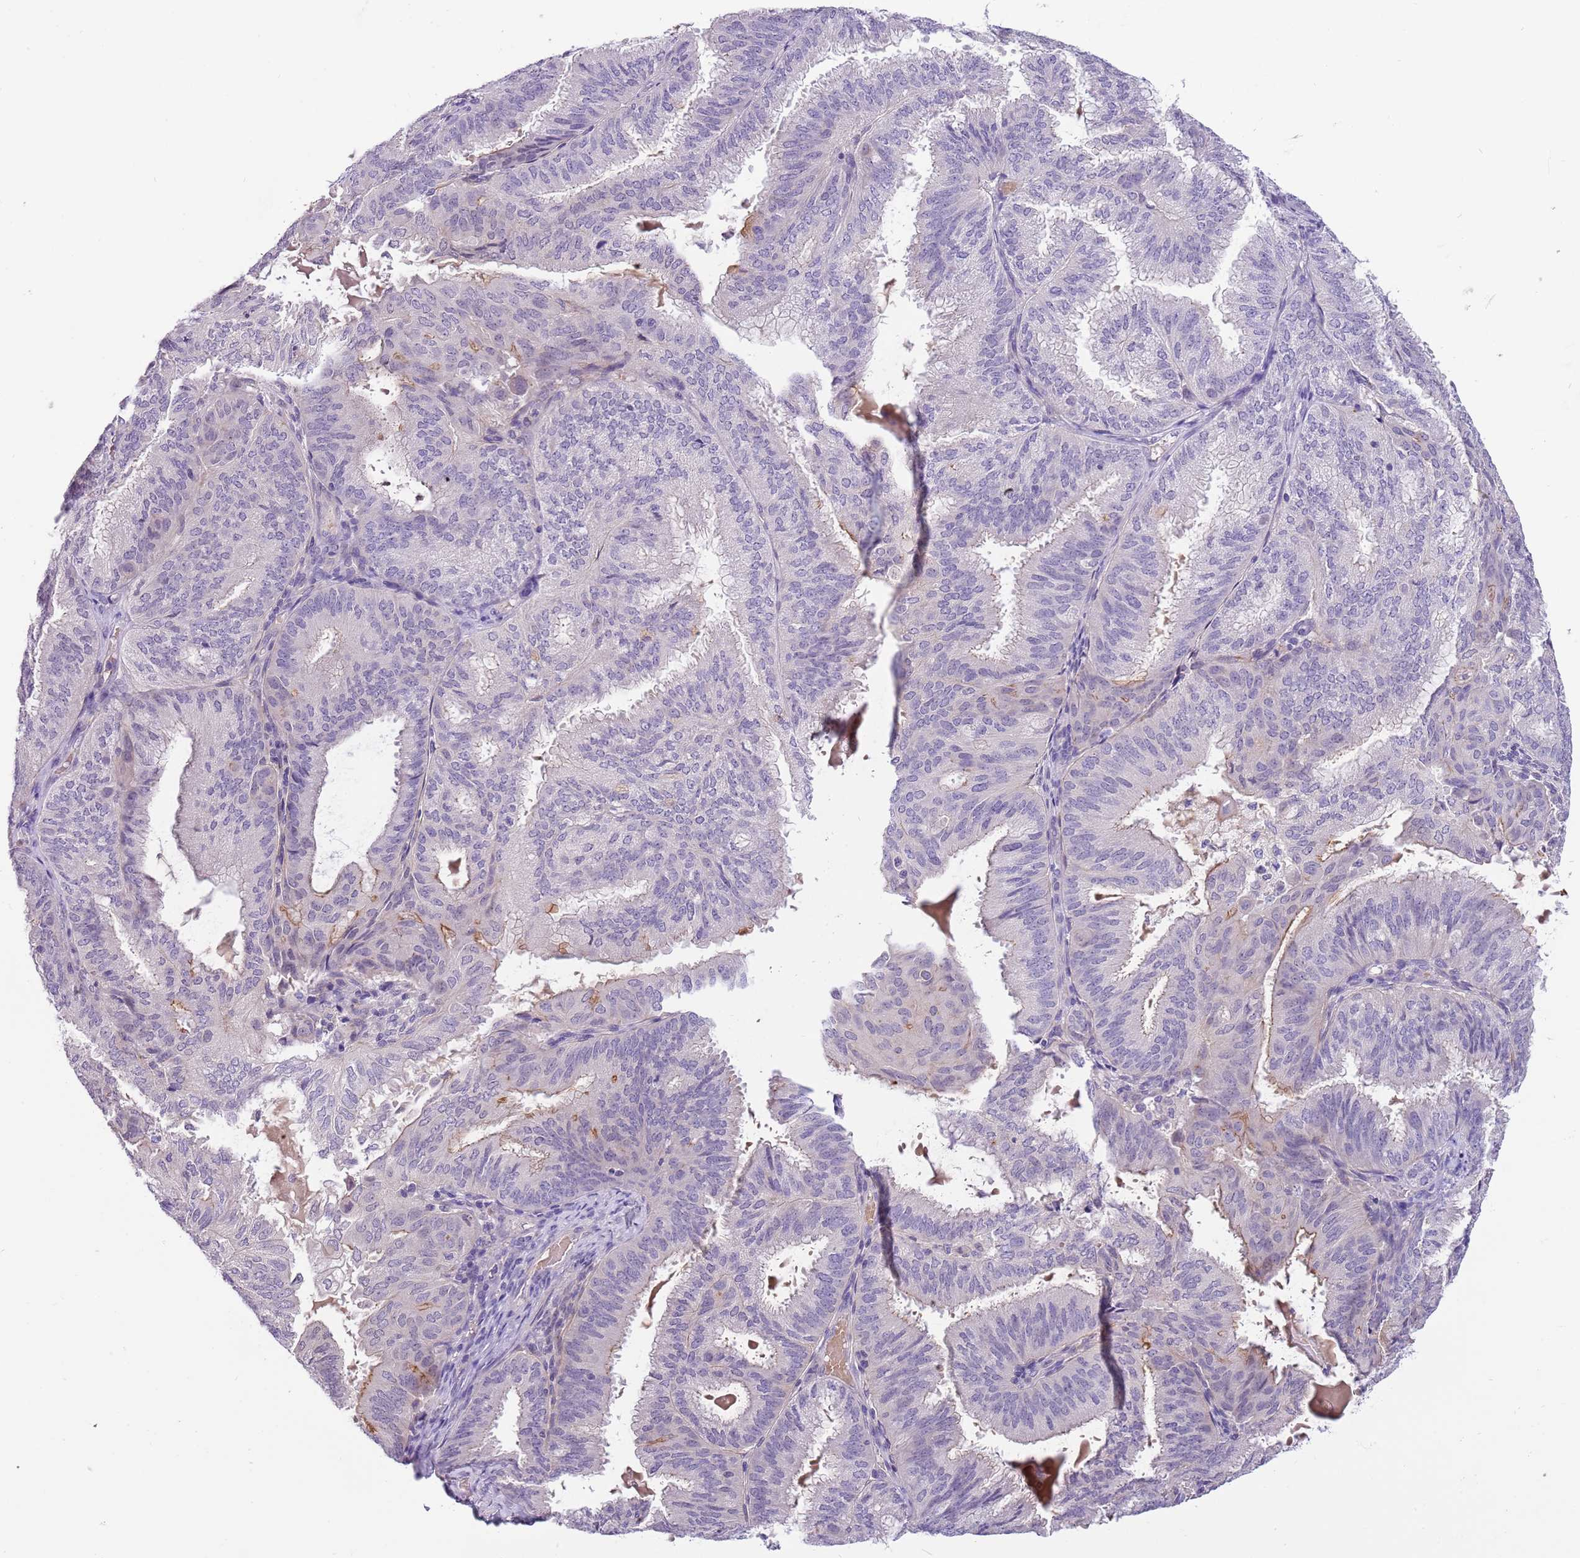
{"staining": {"intensity": "moderate", "quantity": "<25%", "location": "cytoplasmic/membranous"}, "tissue": "endometrial cancer", "cell_type": "Tumor cells", "image_type": "cancer", "snomed": [{"axis": "morphology", "description": "Adenocarcinoma, NOS"}, {"axis": "topography", "description": "Endometrium"}], "caption": "Moderate cytoplasmic/membranous protein staining is seen in approximately <25% of tumor cells in adenocarcinoma (endometrial).", "gene": "CFAP73", "patient": {"sex": "female", "age": 49}}